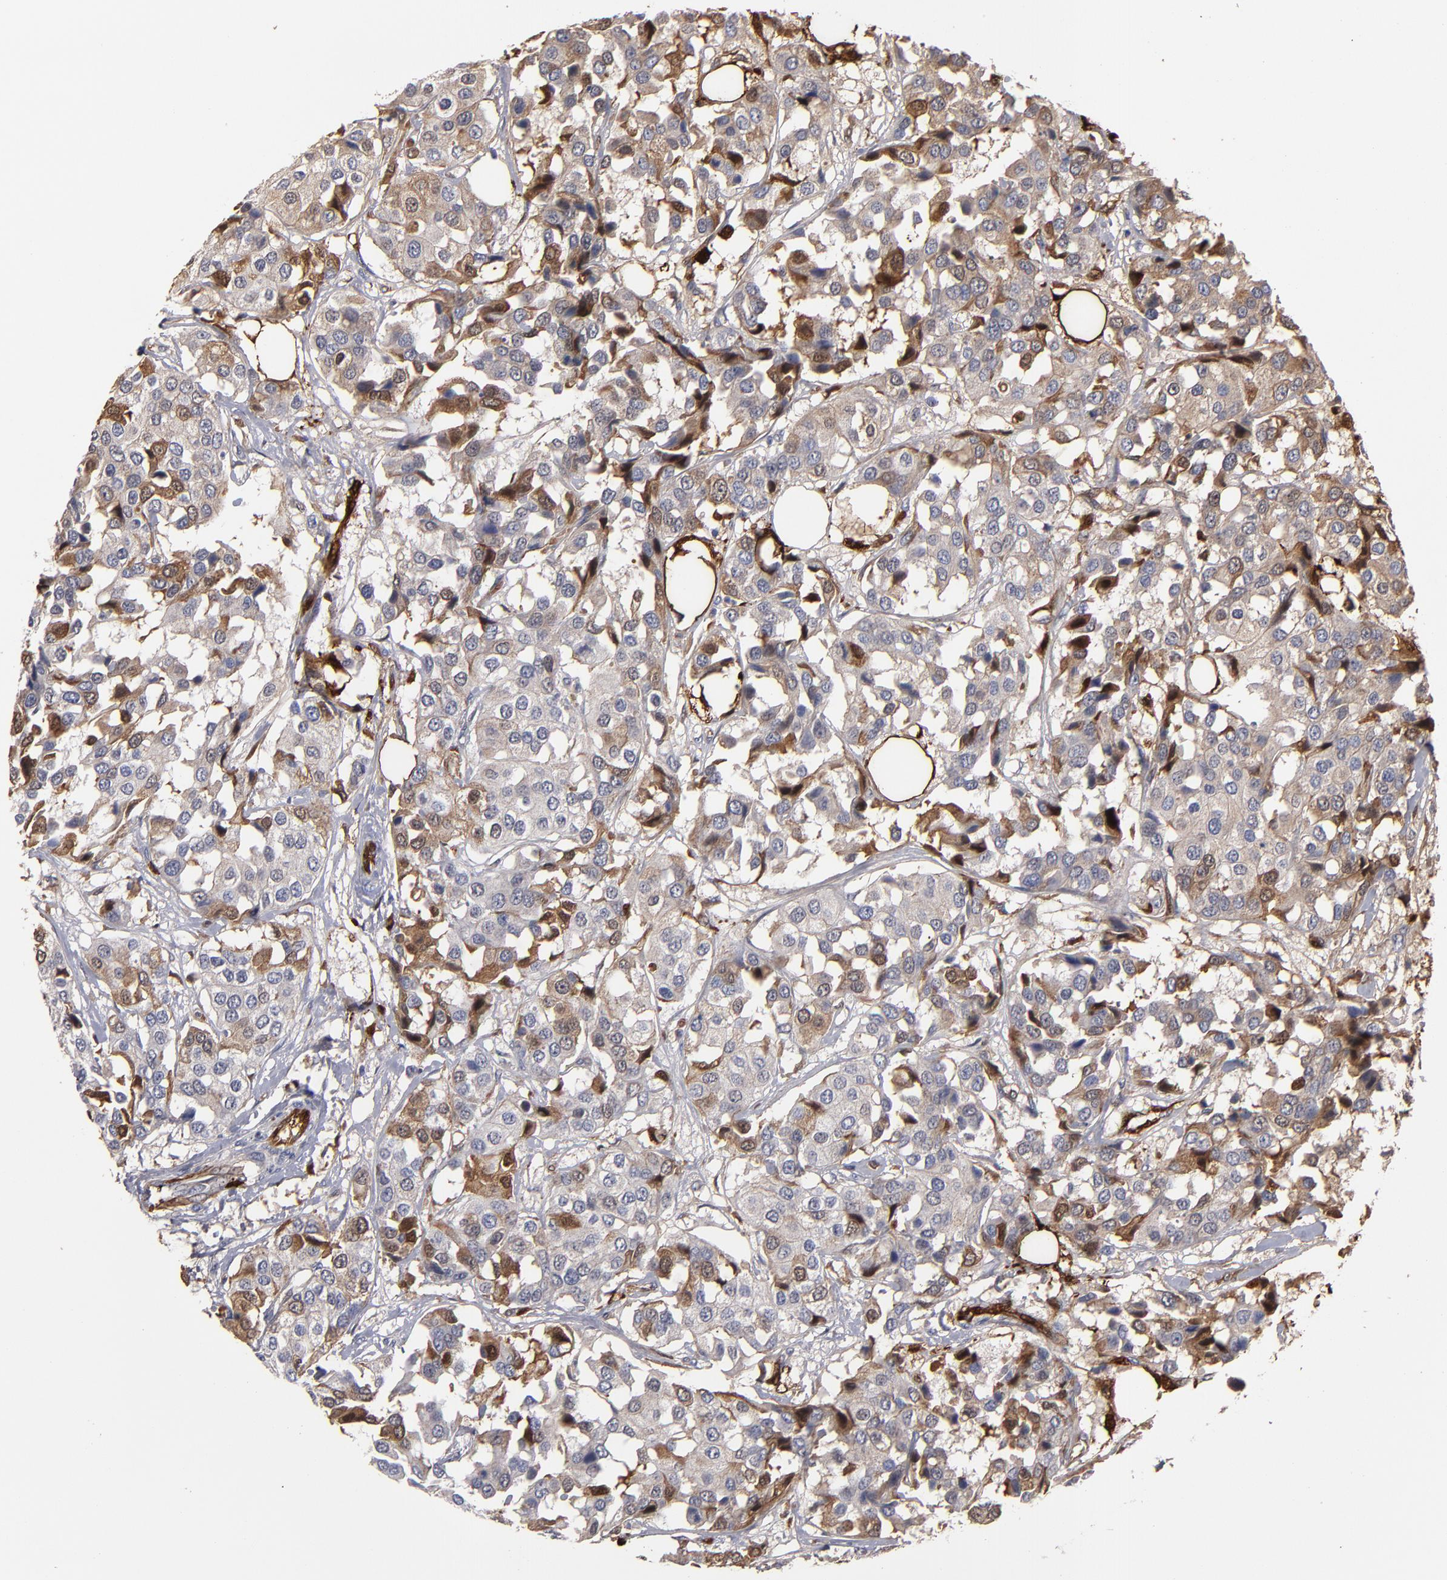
{"staining": {"intensity": "moderate", "quantity": "<25%", "location": "cytoplasmic/membranous"}, "tissue": "breast cancer", "cell_type": "Tumor cells", "image_type": "cancer", "snomed": [{"axis": "morphology", "description": "Duct carcinoma"}, {"axis": "topography", "description": "Breast"}], "caption": "There is low levels of moderate cytoplasmic/membranous expression in tumor cells of breast infiltrating ductal carcinoma, as demonstrated by immunohistochemical staining (brown color).", "gene": "FABP4", "patient": {"sex": "female", "age": 80}}